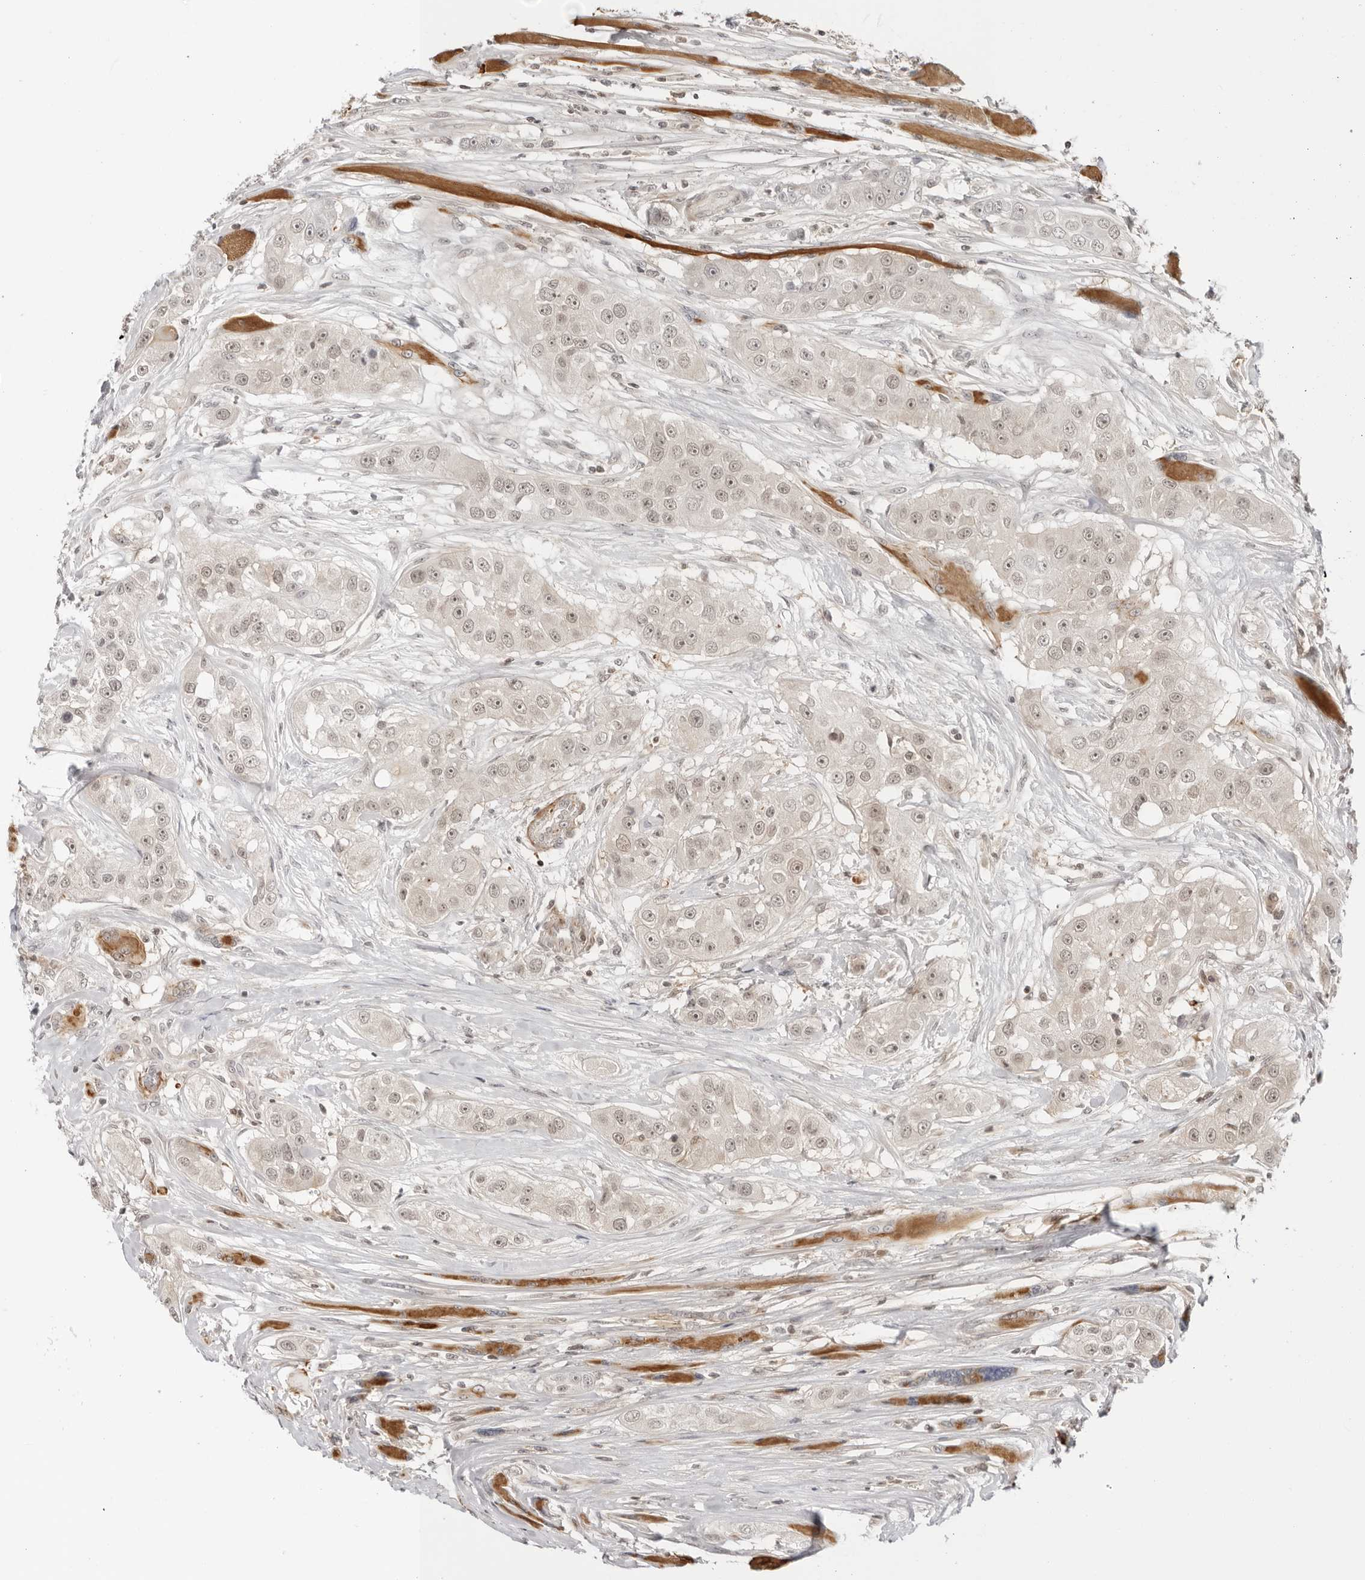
{"staining": {"intensity": "weak", "quantity": ">75%", "location": "nuclear"}, "tissue": "head and neck cancer", "cell_type": "Tumor cells", "image_type": "cancer", "snomed": [{"axis": "morphology", "description": "Normal tissue, NOS"}, {"axis": "morphology", "description": "Squamous cell carcinoma, NOS"}, {"axis": "topography", "description": "Skeletal muscle"}, {"axis": "topography", "description": "Head-Neck"}], "caption": "Weak nuclear positivity is seen in approximately >75% of tumor cells in head and neck squamous cell carcinoma.", "gene": "RNF146", "patient": {"sex": "male", "age": 51}}